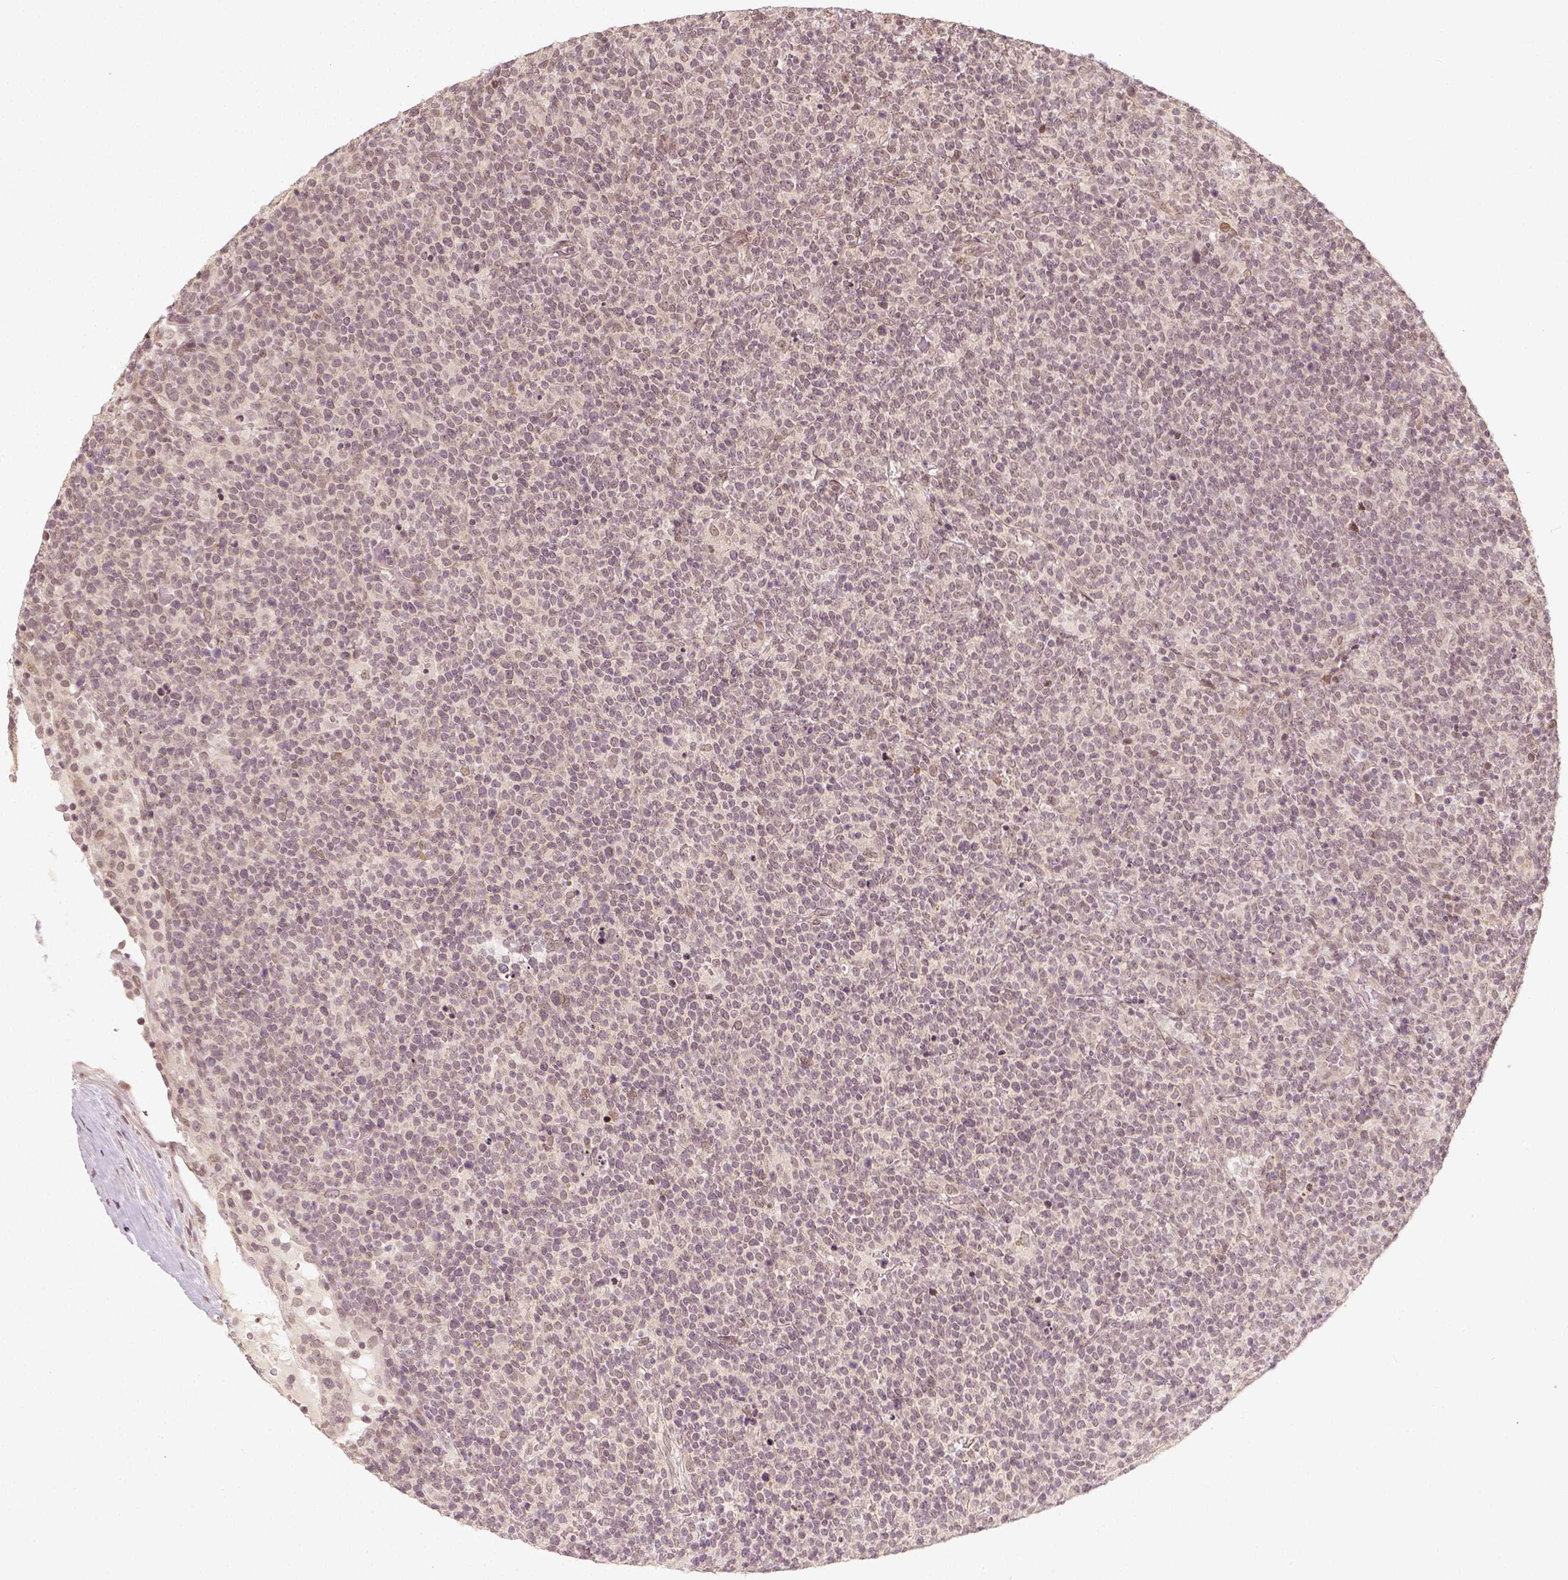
{"staining": {"intensity": "negative", "quantity": "none", "location": "none"}, "tissue": "lymphoma", "cell_type": "Tumor cells", "image_type": "cancer", "snomed": [{"axis": "morphology", "description": "Malignant lymphoma, non-Hodgkin's type, High grade"}, {"axis": "topography", "description": "Lymph node"}], "caption": "This photomicrograph is of high-grade malignant lymphoma, non-Hodgkin's type stained with immunohistochemistry to label a protein in brown with the nuclei are counter-stained blue. There is no expression in tumor cells.", "gene": "ZMAT3", "patient": {"sex": "male", "age": 61}}